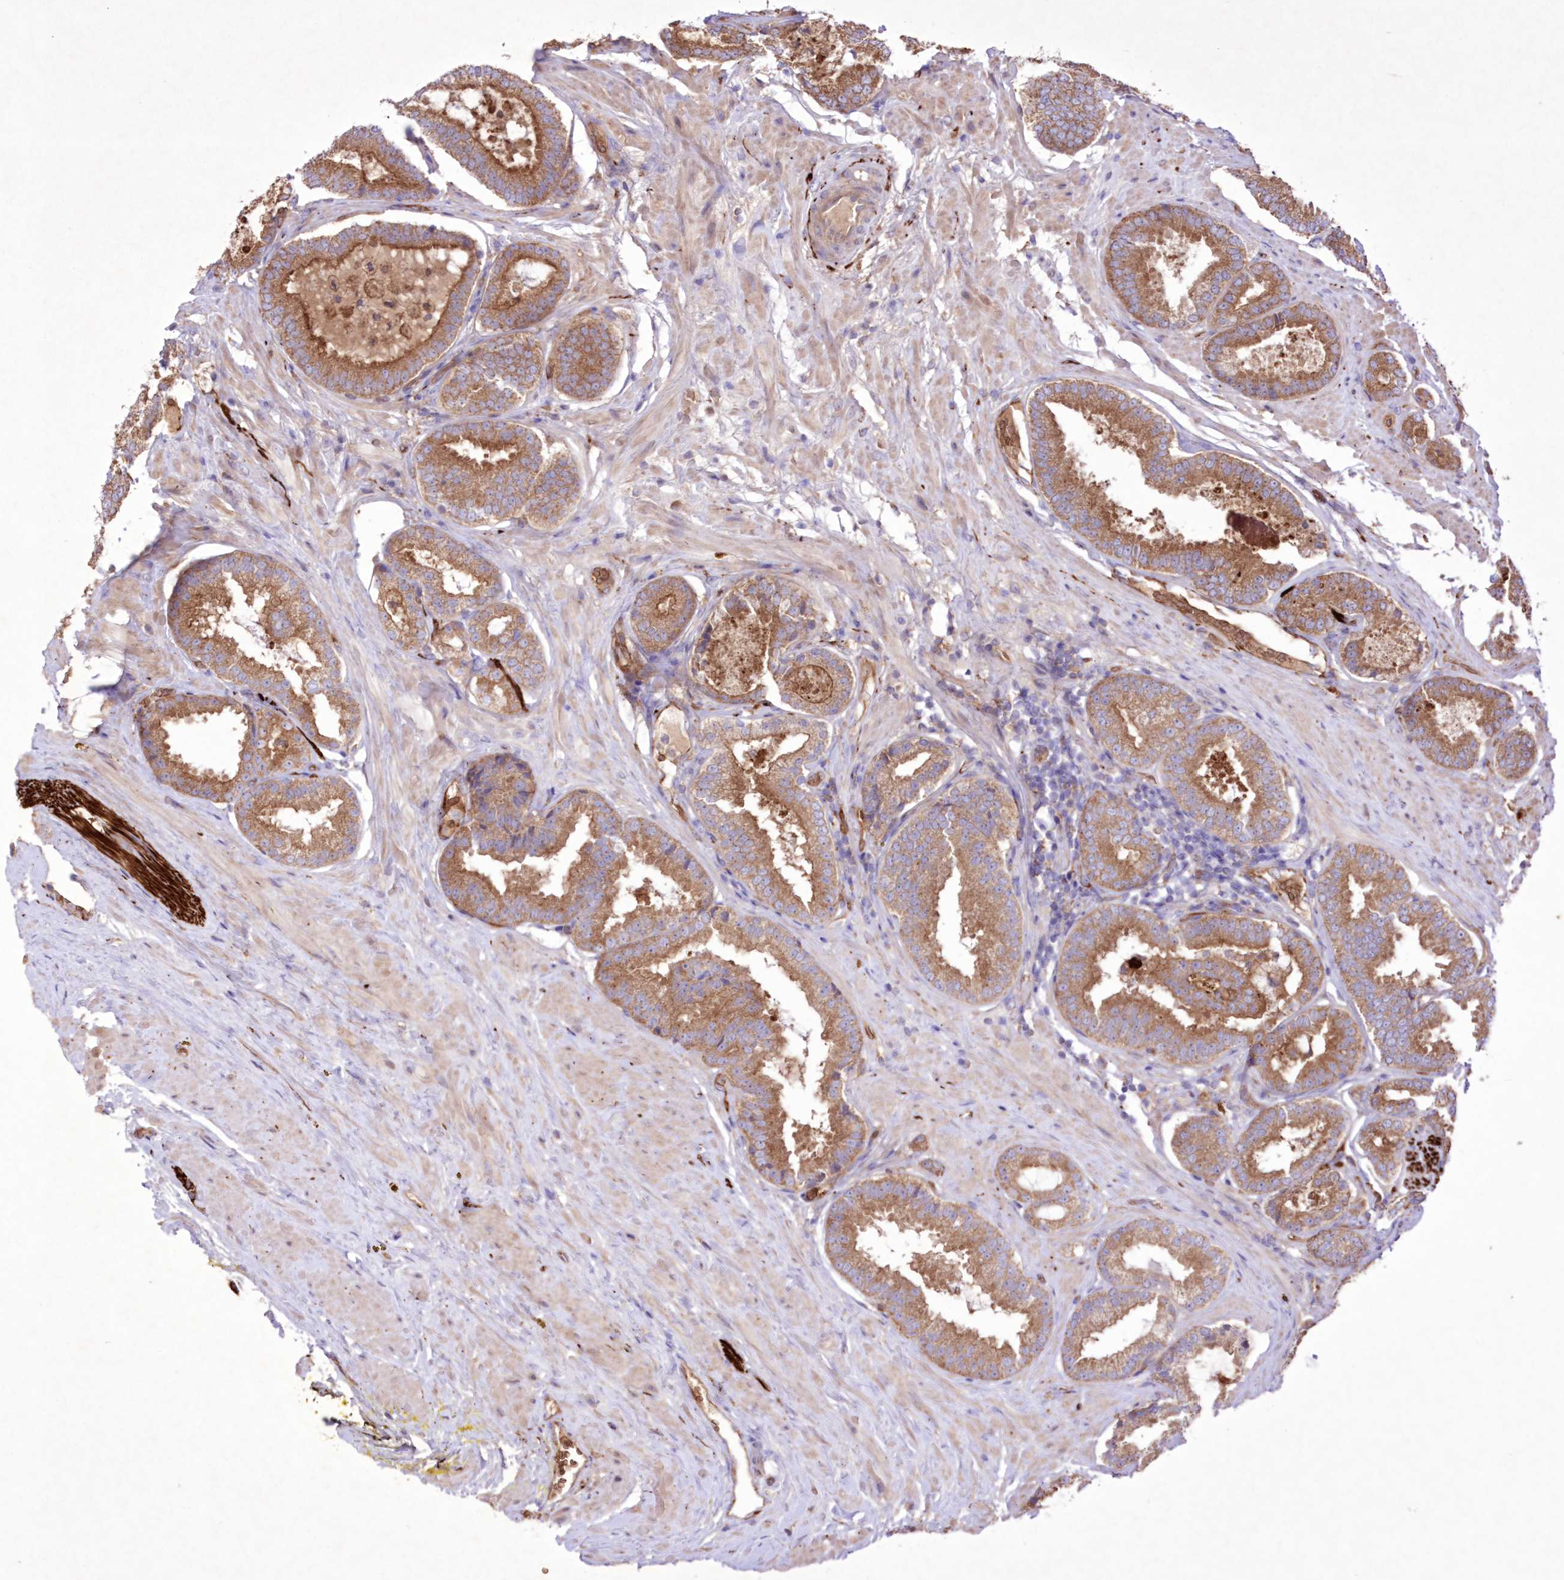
{"staining": {"intensity": "moderate", "quantity": ">75%", "location": "cytoplasmic/membranous"}, "tissue": "prostate cancer", "cell_type": "Tumor cells", "image_type": "cancer", "snomed": [{"axis": "morphology", "description": "Adenocarcinoma, Low grade"}, {"axis": "topography", "description": "Prostate"}], "caption": "Immunohistochemistry (IHC) image of neoplastic tissue: human prostate cancer stained using immunohistochemistry reveals medium levels of moderate protein expression localized specifically in the cytoplasmic/membranous of tumor cells, appearing as a cytoplasmic/membranous brown color.", "gene": "FCHO2", "patient": {"sex": "male", "age": 71}}